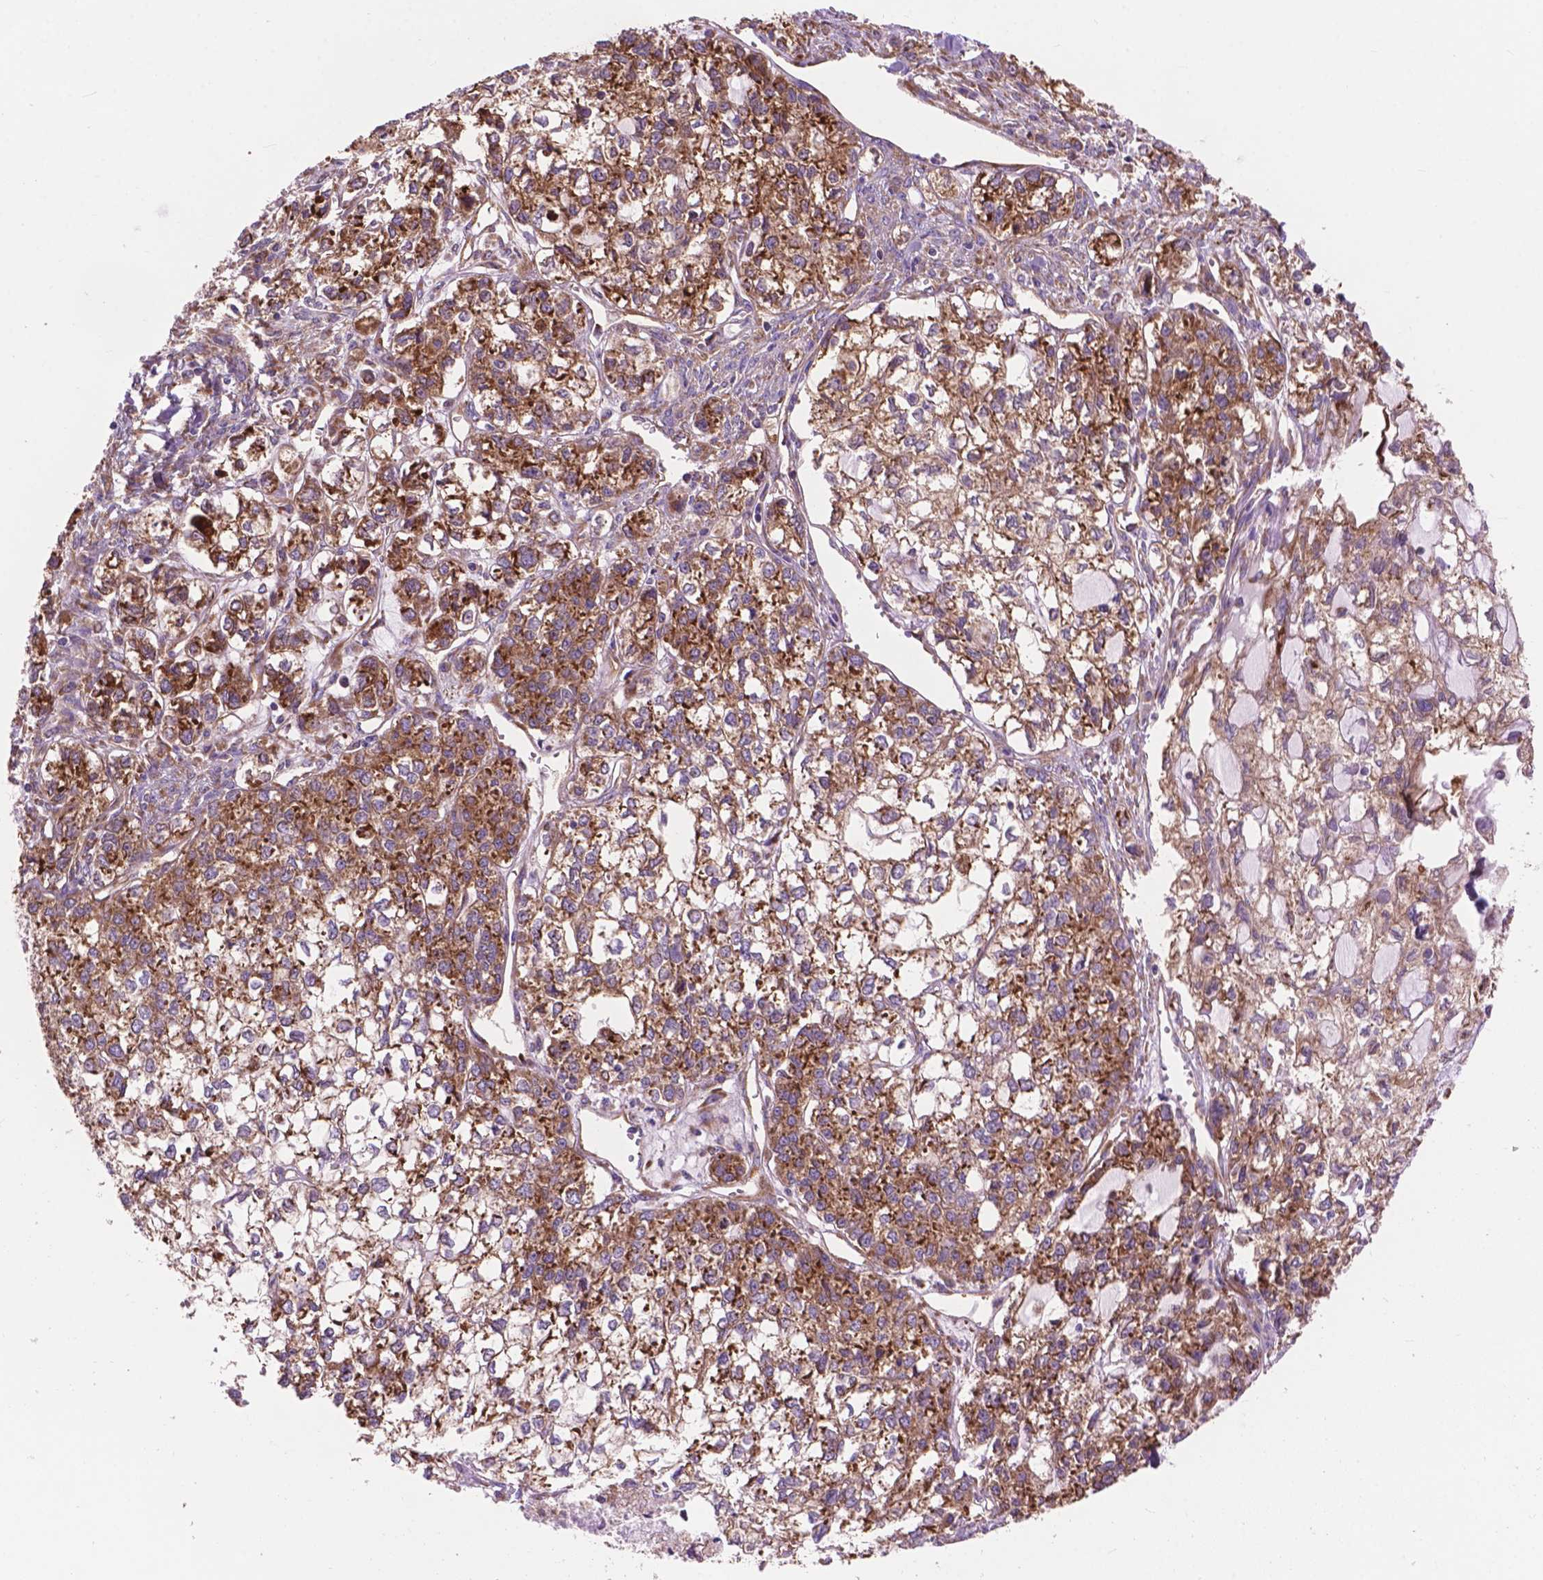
{"staining": {"intensity": "moderate", "quantity": ">75%", "location": "cytoplasmic/membranous"}, "tissue": "ovarian cancer", "cell_type": "Tumor cells", "image_type": "cancer", "snomed": [{"axis": "morphology", "description": "Carcinoma, endometroid"}, {"axis": "topography", "description": "Ovary"}], "caption": "DAB (3,3'-diaminobenzidine) immunohistochemical staining of ovarian cancer (endometroid carcinoma) shows moderate cytoplasmic/membranous protein expression in approximately >75% of tumor cells. The staining was performed using DAB (3,3'-diaminobenzidine), with brown indicating positive protein expression. Nuclei are stained blue with hematoxylin.", "gene": "RPL37A", "patient": {"sex": "female", "age": 64}}